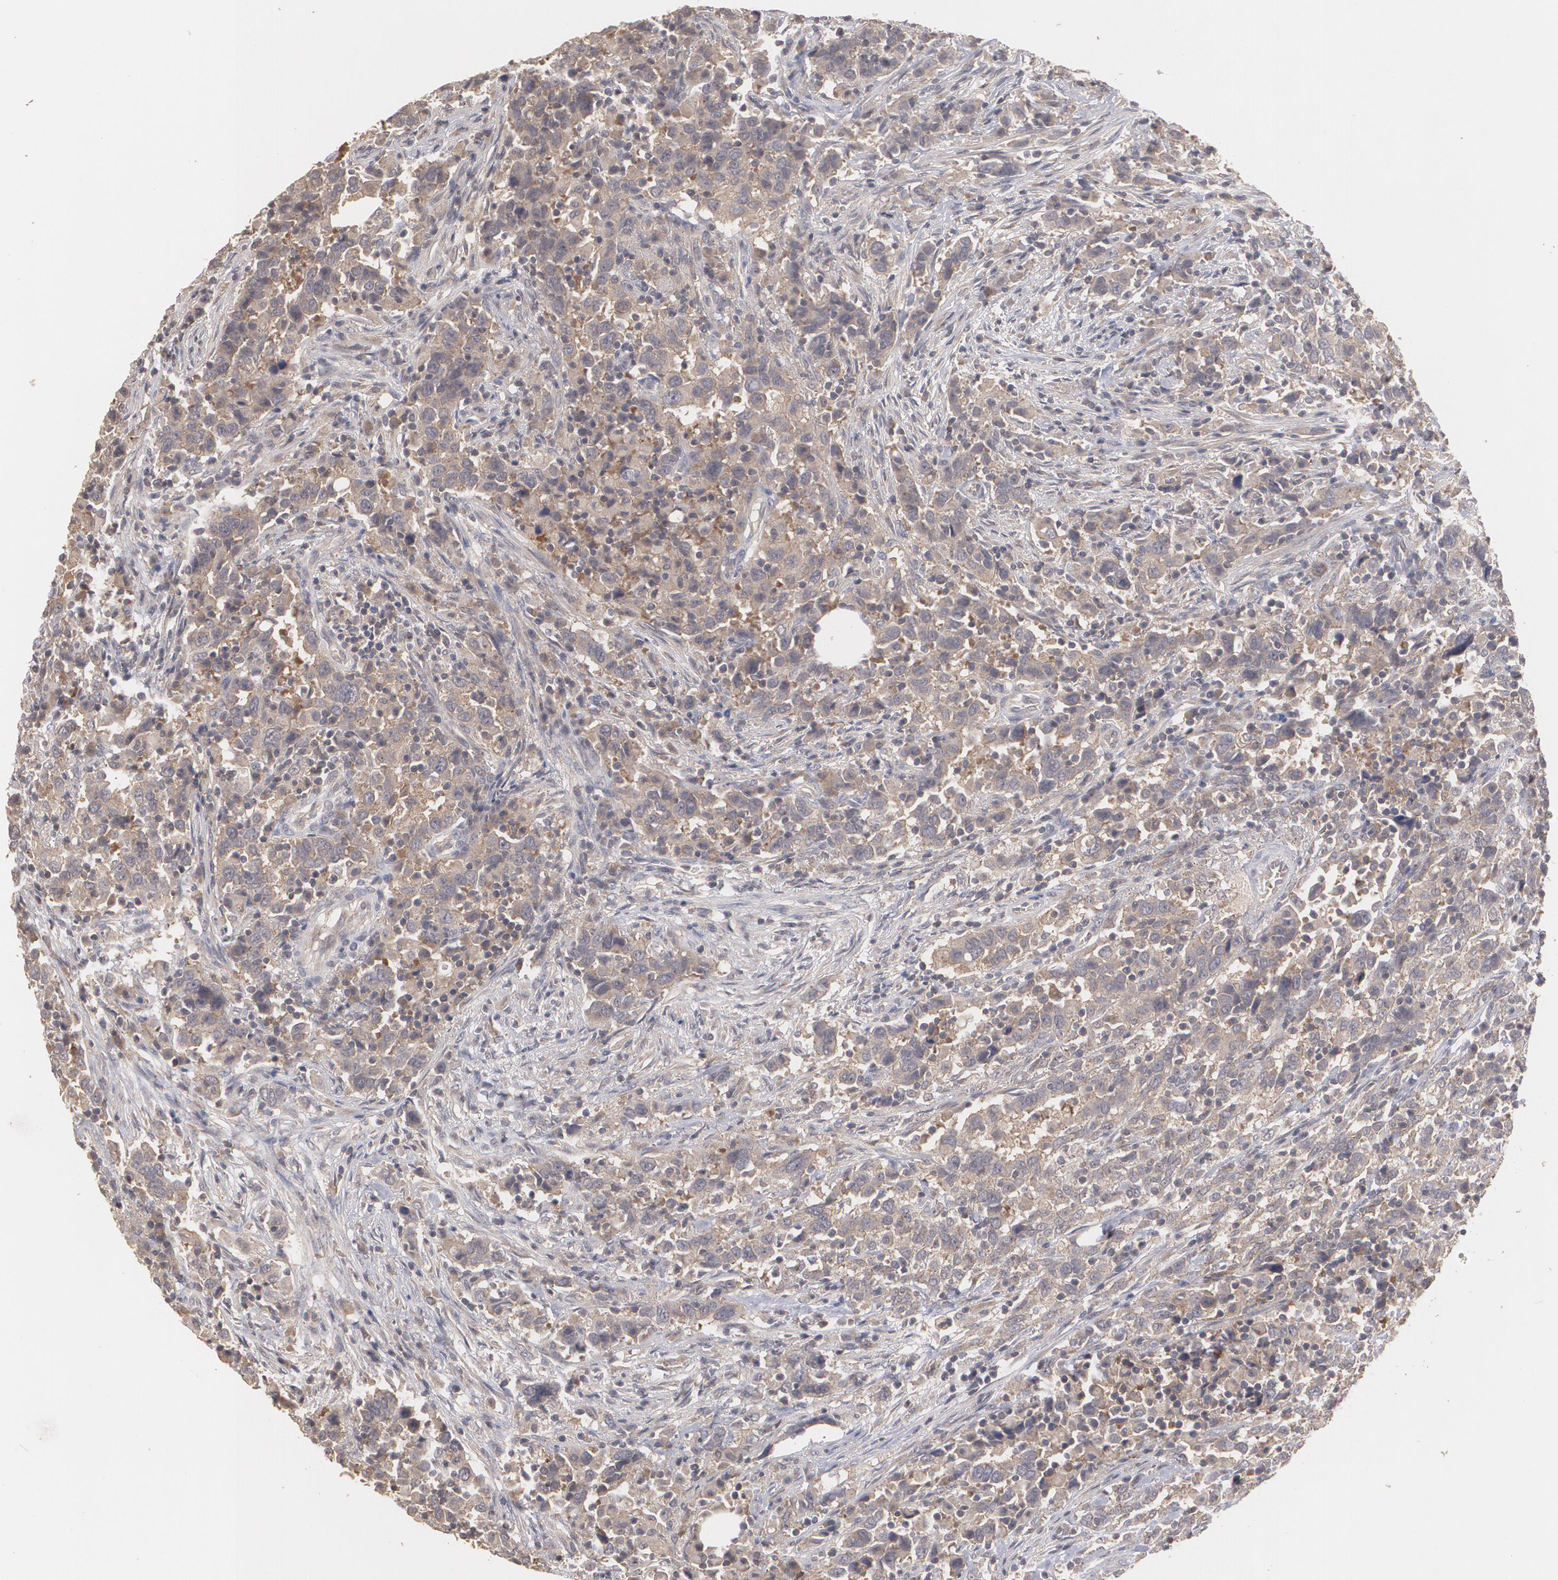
{"staining": {"intensity": "moderate", "quantity": ">75%", "location": "cytoplasmic/membranous"}, "tissue": "urothelial cancer", "cell_type": "Tumor cells", "image_type": "cancer", "snomed": [{"axis": "morphology", "description": "Urothelial carcinoma, High grade"}, {"axis": "topography", "description": "Urinary bladder"}], "caption": "Urothelial cancer stained with a brown dye exhibits moderate cytoplasmic/membranous positive positivity in about >75% of tumor cells.", "gene": "ARF6", "patient": {"sex": "male", "age": 61}}